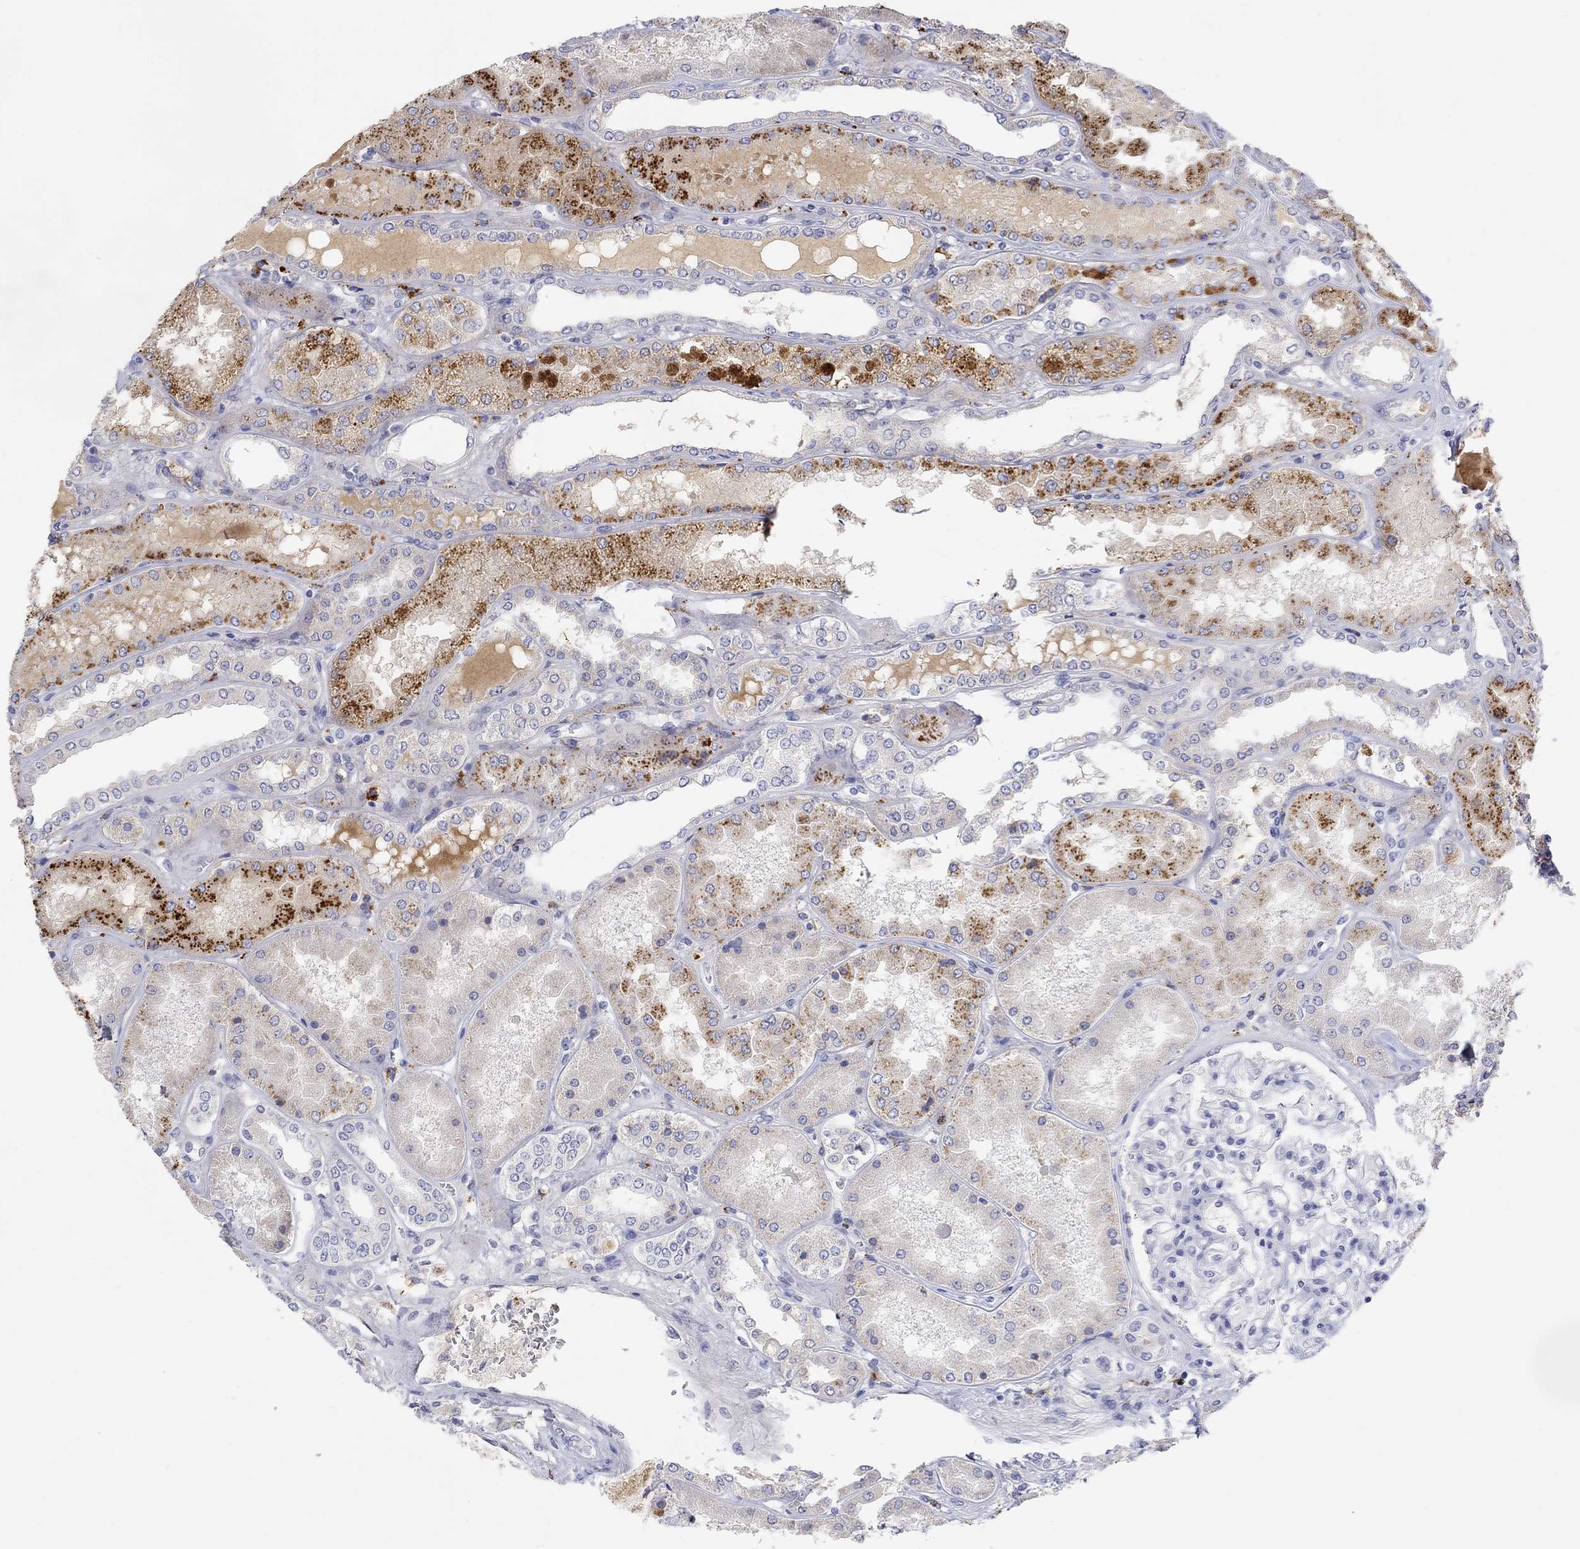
{"staining": {"intensity": "negative", "quantity": "none", "location": "none"}, "tissue": "kidney", "cell_type": "Cells in glomeruli", "image_type": "normal", "snomed": [{"axis": "morphology", "description": "Normal tissue, NOS"}, {"axis": "topography", "description": "Kidney"}], "caption": "The immunohistochemistry image has no significant positivity in cells in glomeruli of kidney.", "gene": "FNDC5", "patient": {"sex": "female", "age": 56}}